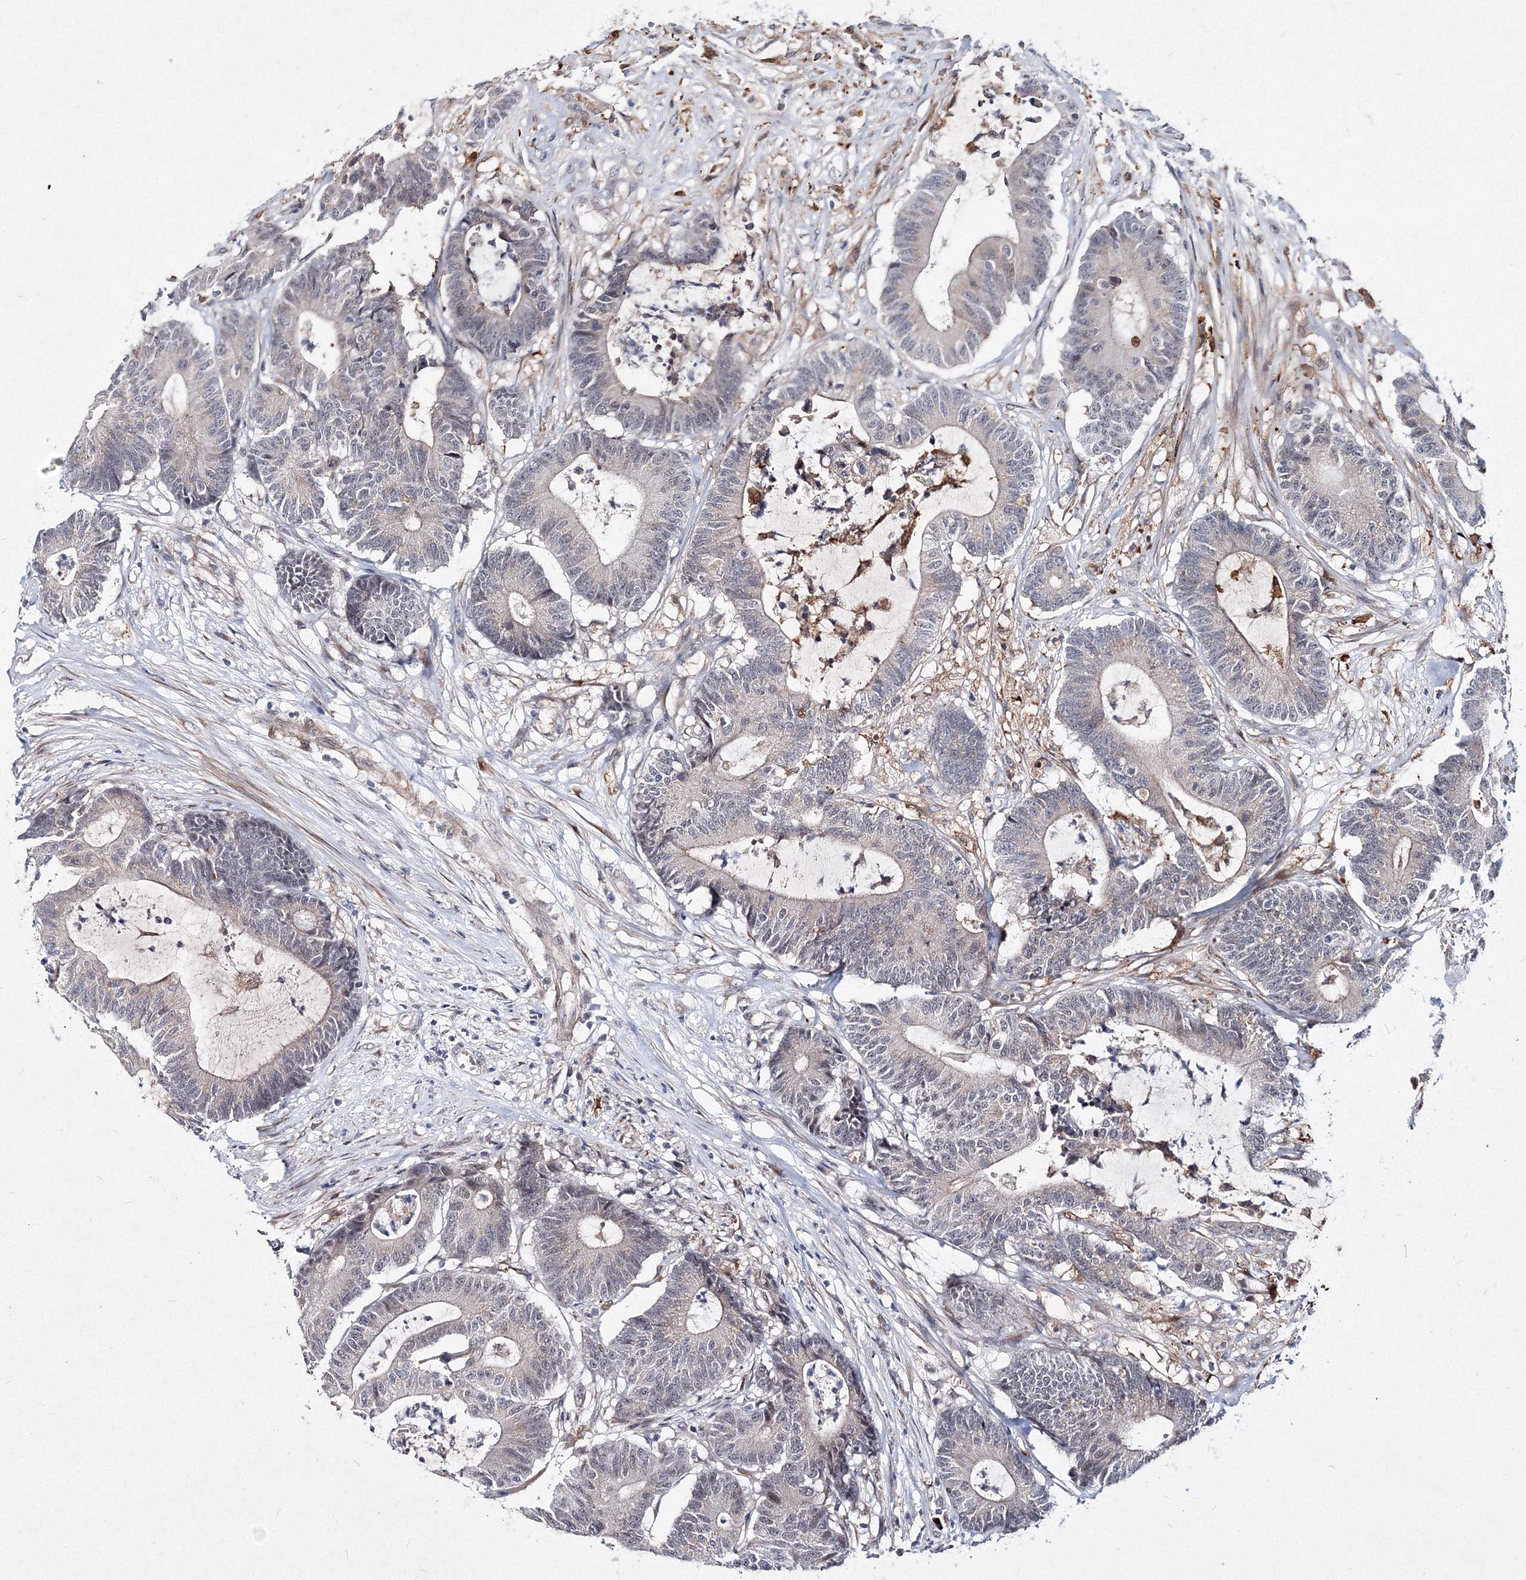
{"staining": {"intensity": "negative", "quantity": "none", "location": "none"}, "tissue": "colorectal cancer", "cell_type": "Tumor cells", "image_type": "cancer", "snomed": [{"axis": "morphology", "description": "Adenocarcinoma, NOS"}, {"axis": "topography", "description": "Colon"}], "caption": "High power microscopy image of an immunohistochemistry (IHC) photomicrograph of colorectal cancer (adenocarcinoma), revealing no significant positivity in tumor cells.", "gene": "C11orf52", "patient": {"sex": "female", "age": 84}}